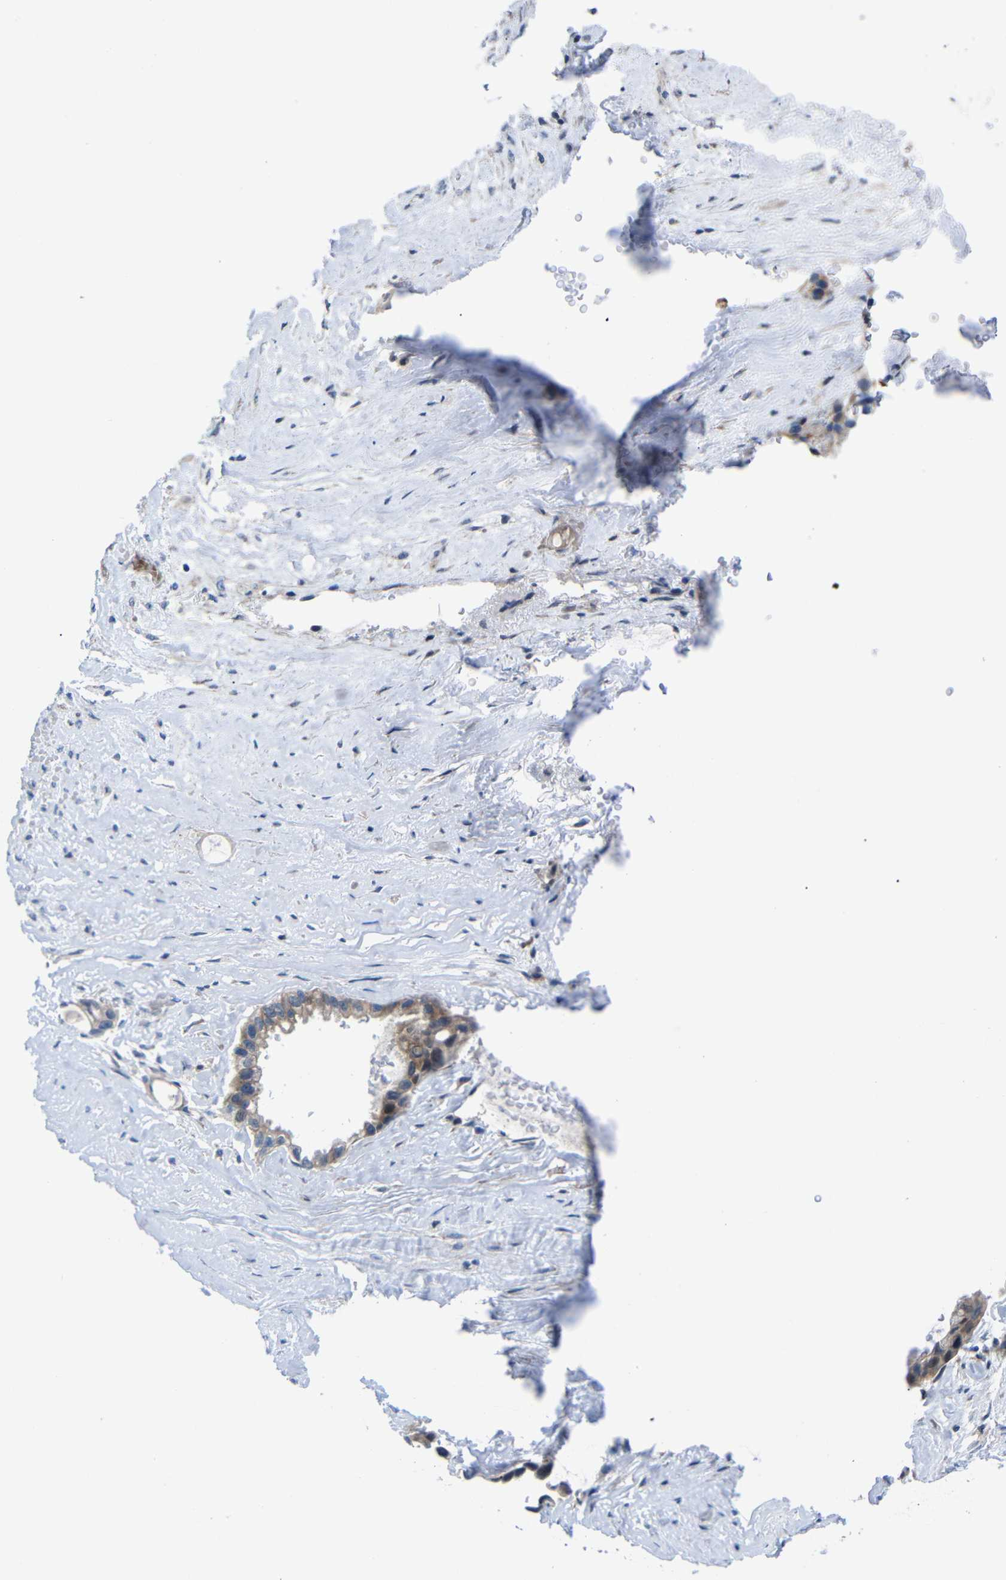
{"staining": {"intensity": "moderate", "quantity": ">75%", "location": "cytoplasmic/membranous"}, "tissue": "liver cancer", "cell_type": "Tumor cells", "image_type": "cancer", "snomed": [{"axis": "morphology", "description": "Cholangiocarcinoma"}, {"axis": "topography", "description": "Liver"}], "caption": "Protein positivity by immunohistochemistry (IHC) shows moderate cytoplasmic/membranous expression in approximately >75% of tumor cells in liver cancer. (DAB IHC, brown staining for protein, blue staining for nuclei).", "gene": "CMTM1", "patient": {"sex": "female", "age": 65}}